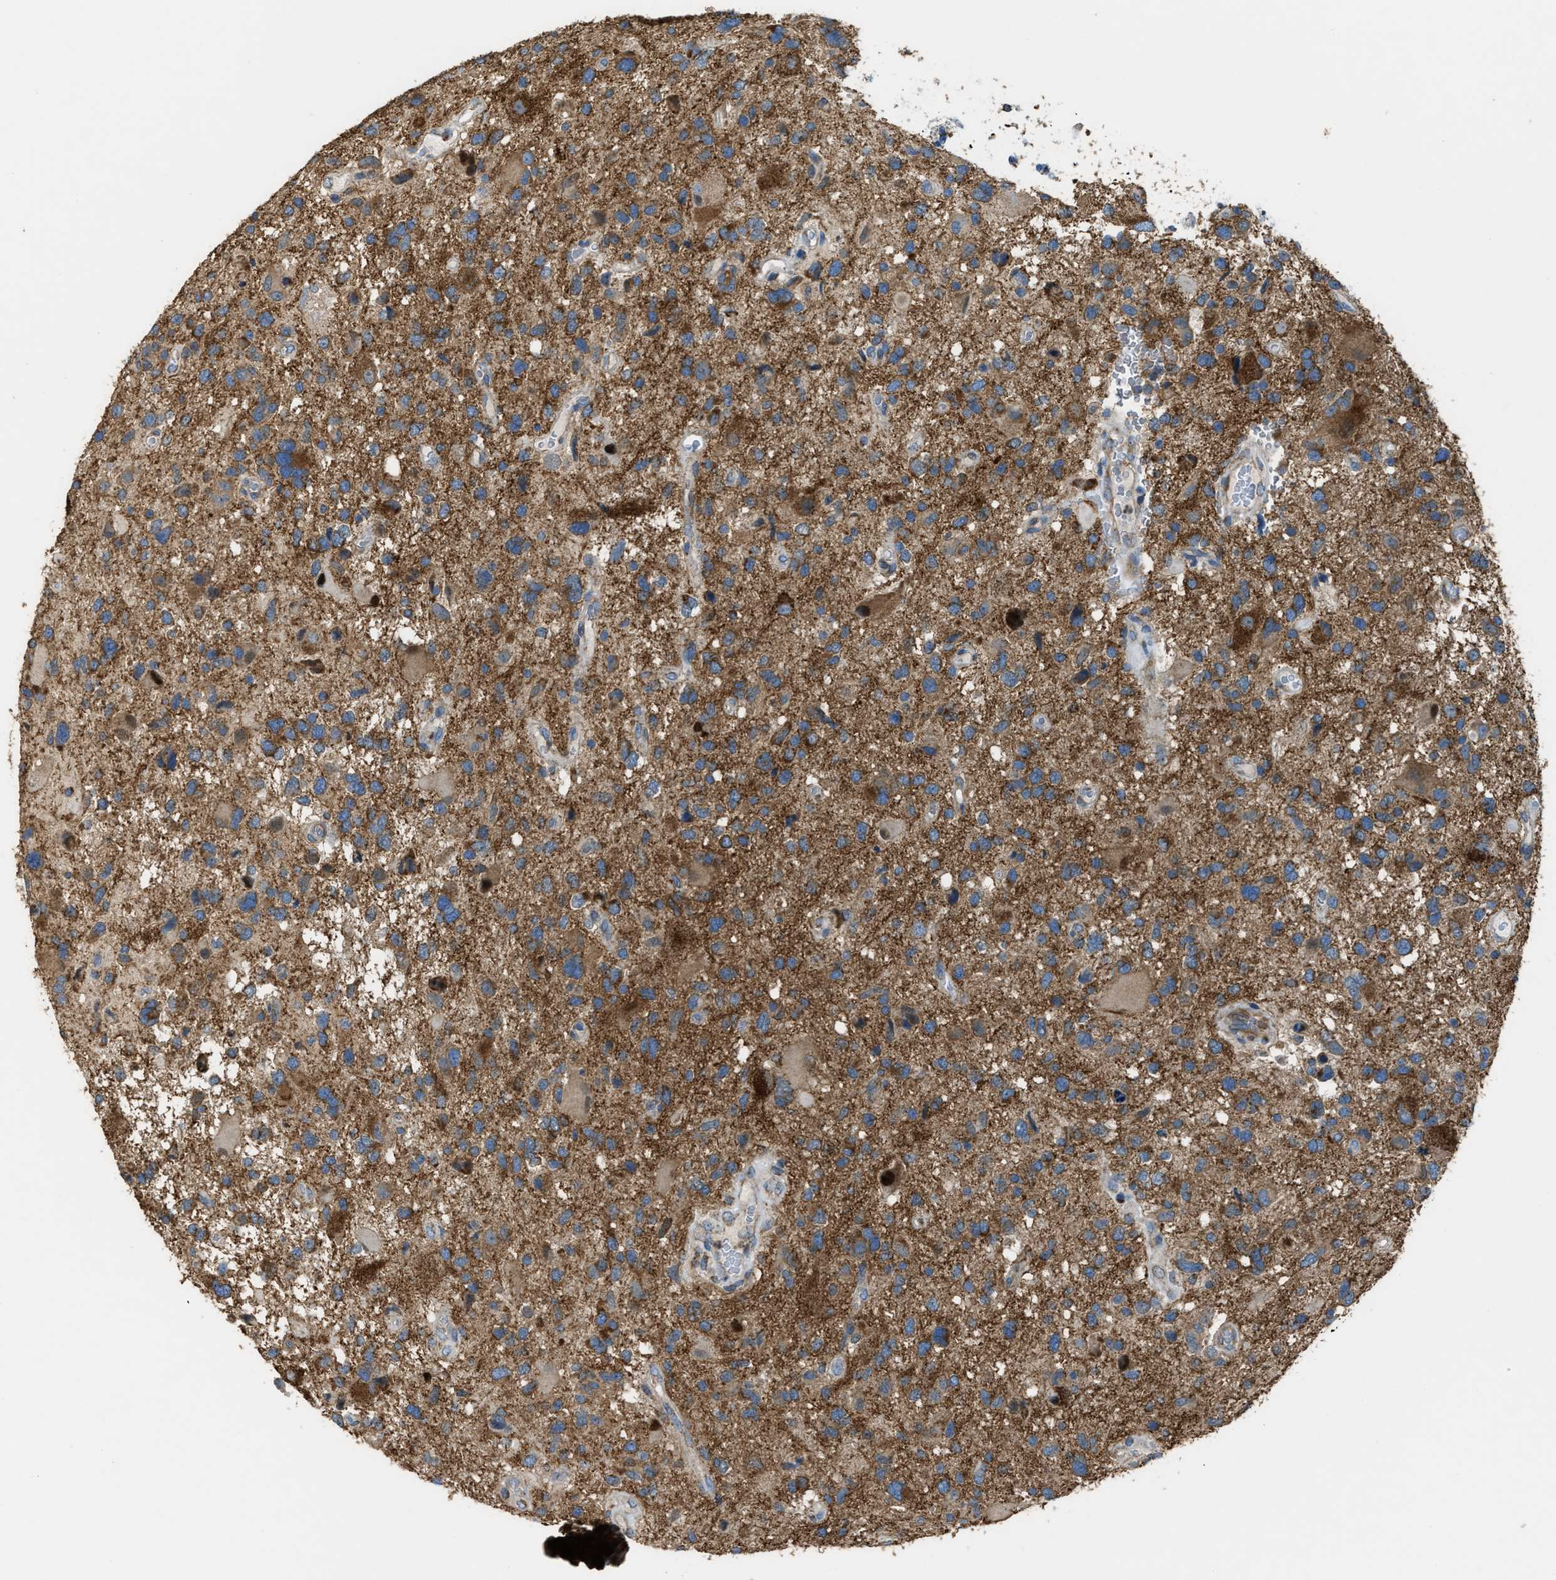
{"staining": {"intensity": "moderate", "quantity": ">75%", "location": "cytoplasmic/membranous"}, "tissue": "glioma", "cell_type": "Tumor cells", "image_type": "cancer", "snomed": [{"axis": "morphology", "description": "Glioma, malignant, High grade"}, {"axis": "topography", "description": "Brain"}], "caption": "Immunohistochemical staining of glioma reveals medium levels of moderate cytoplasmic/membranous protein positivity in about >75% of tumor cells.", "gene": "SLC25A11", "patient": {"sex": "male", "age": 33}}